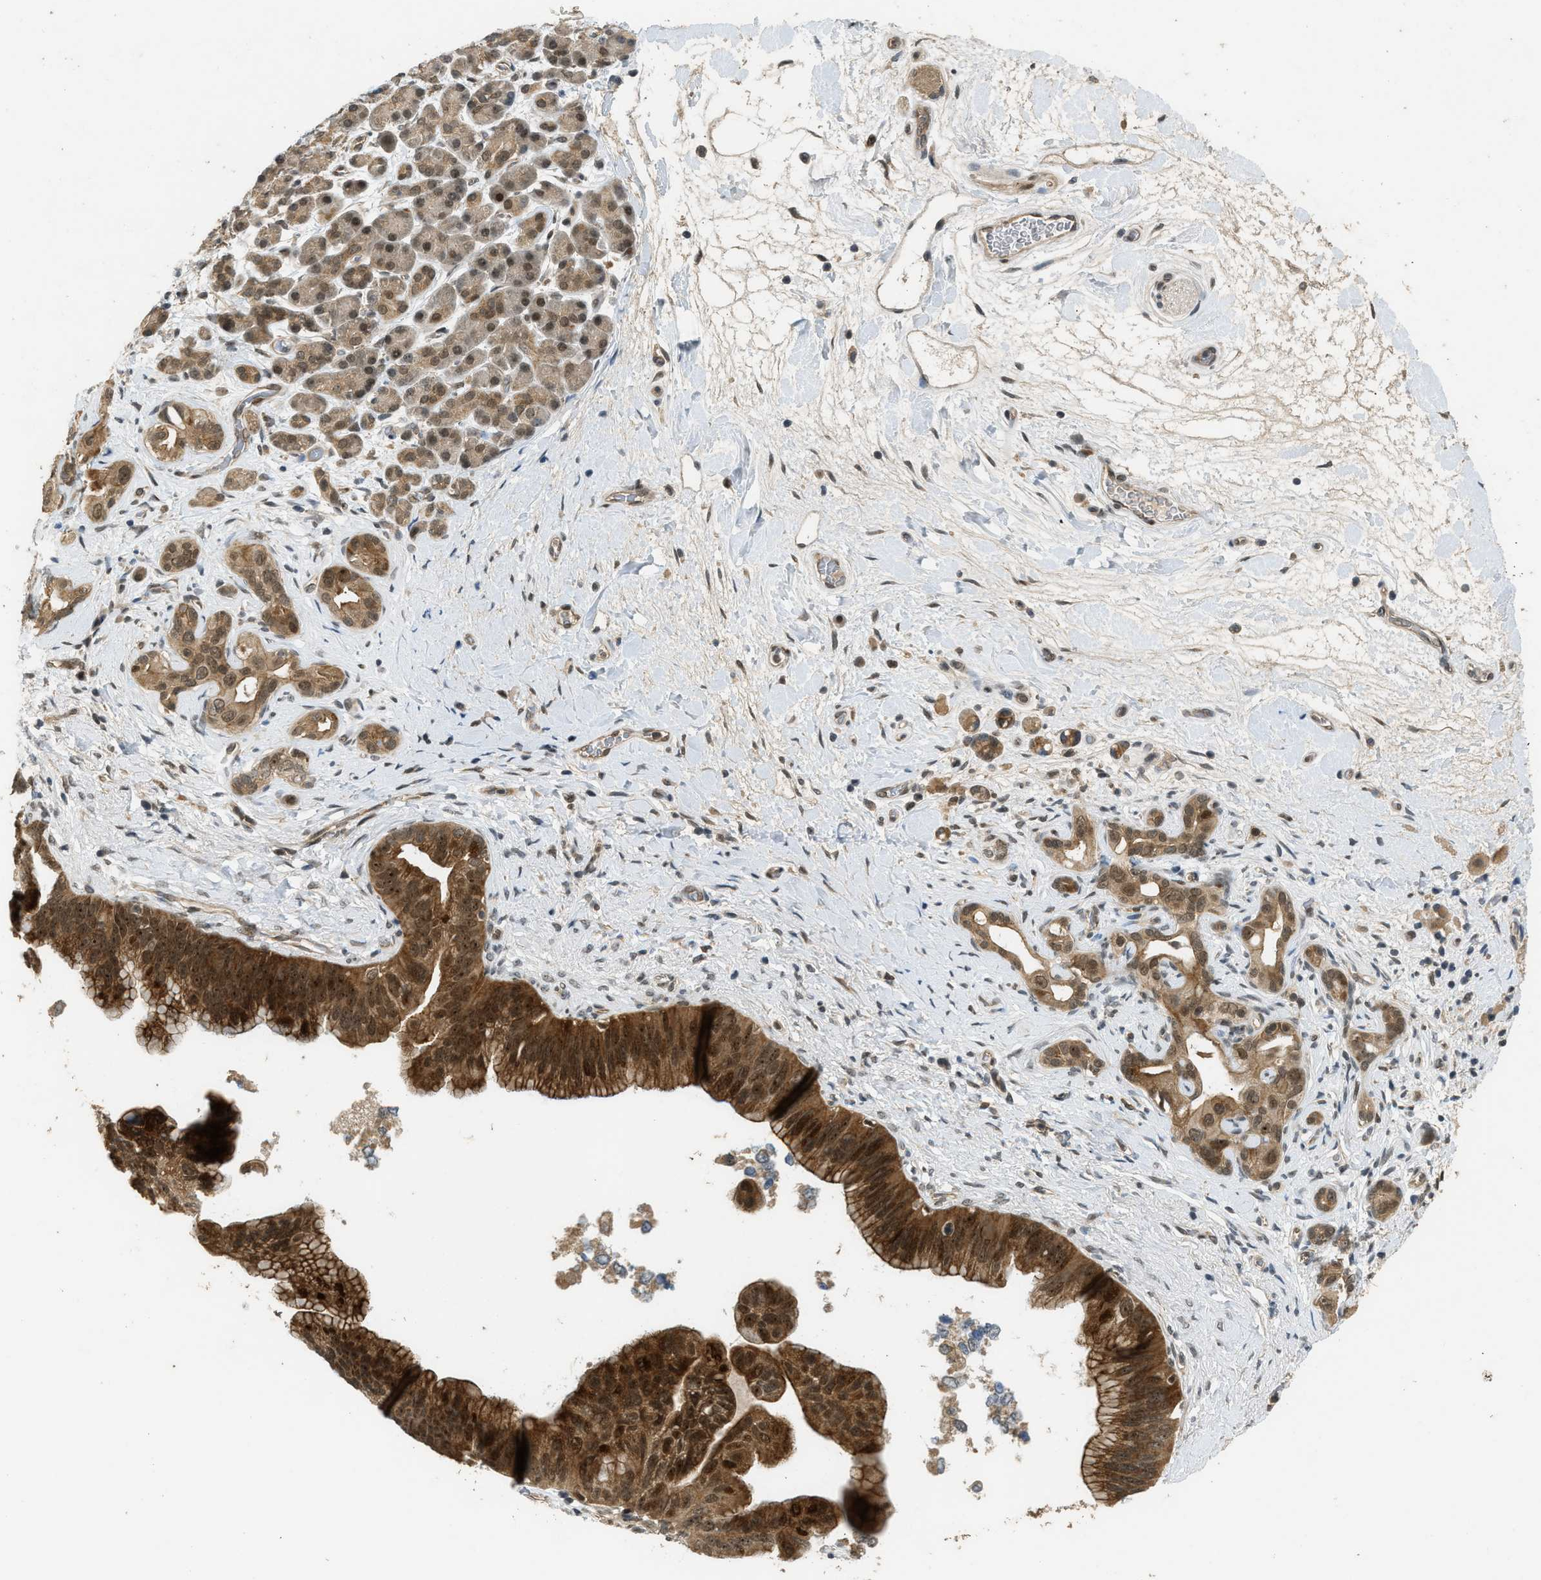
{"staining": {"intensity": "moderate", "quantity": ">75%", "location": "cytoplasmic/membranous,nuclear"}, "tissue": "pancreatic cancer", "cell_type": "Tumor cells", "image_type": "cancer", "snomed": [{"axis": "morphology", "description": "Adenocarcinoma, NOS"}, {"axis": "topography", "description": "Pancreas"}], "caption": "Immunohistochemistry (IHC) micrograph of neoplastic tissue: human adenocarcinoma (pancreatic) stained using immunohistochemistry demonstrates medium levels of moderate protein expression localized specifically in the cytoplasmic/membranous and nuclear of tumor cells, appearing as a cytoplasmic/membranous and nuclear brown color.", "gene": "GET1", "patient": {"sex": "male", "age": 55}}